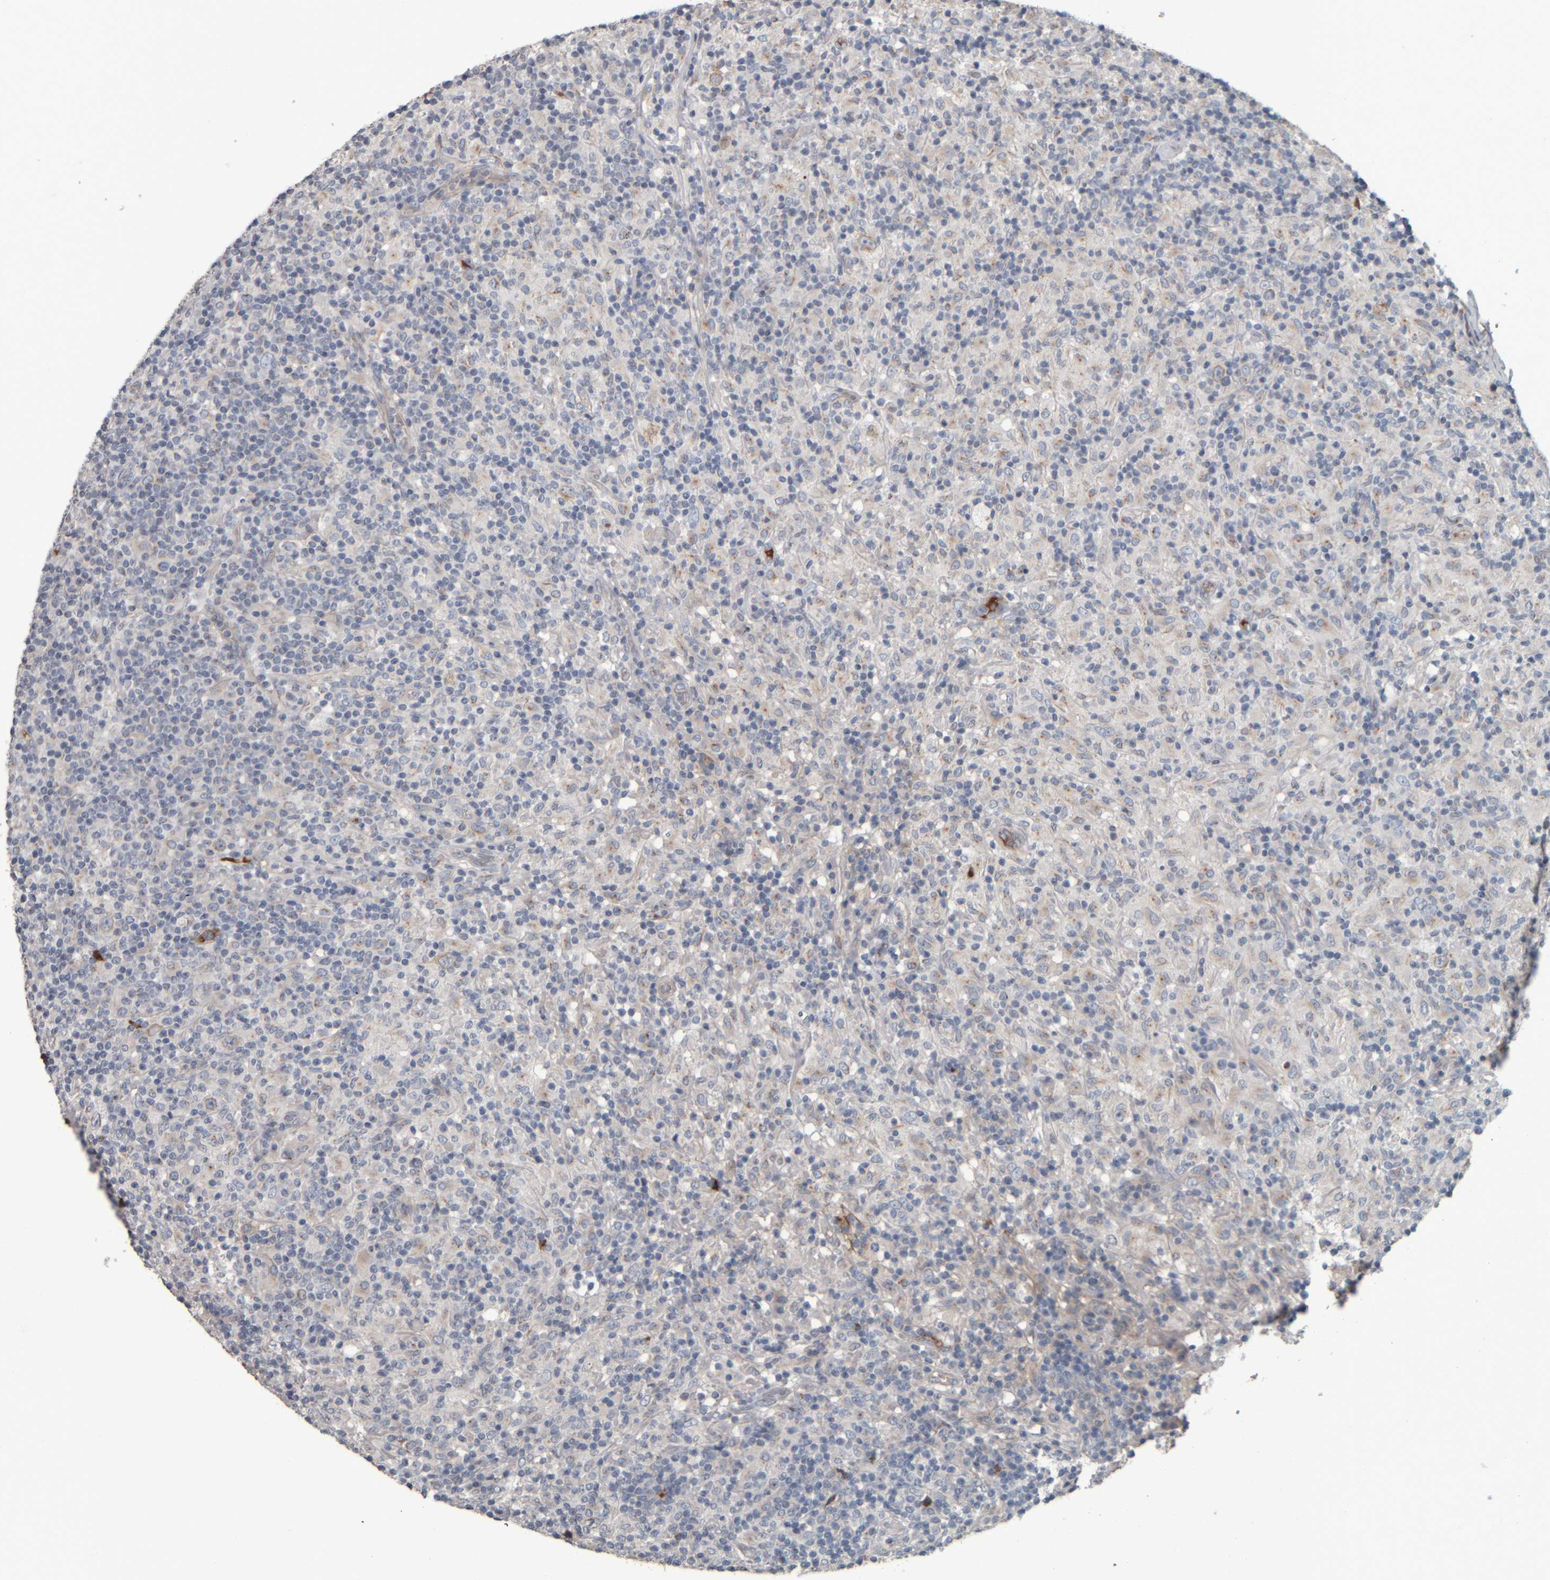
{"staining": {"intensity": "weak", "quantity": "25%-75%", "location": "cytoplasmic/membranous"}, "tissue": "lymphoma", "cell_type": "Tumor cells", "image_type": "cancer", "snomed": [{"axis": "morphology", "description": "Hodgkin's disease, NOS"}, {"axis": "topography", "description": "Lymph node"}], "caption": "Brown immunohistochemical staining in Hodgkin's disease shows weak cytoplasmic/membranous expression in about 25%-75% of tumor cells. The staining was performed using DAB (3,3'-diaminobenzidine), with brown indicating positive protein expression. Nuclei are stained blue with hematoxylin.", "gene": "CAVIN4", "patient": {"sex": "male", "age": 70}}